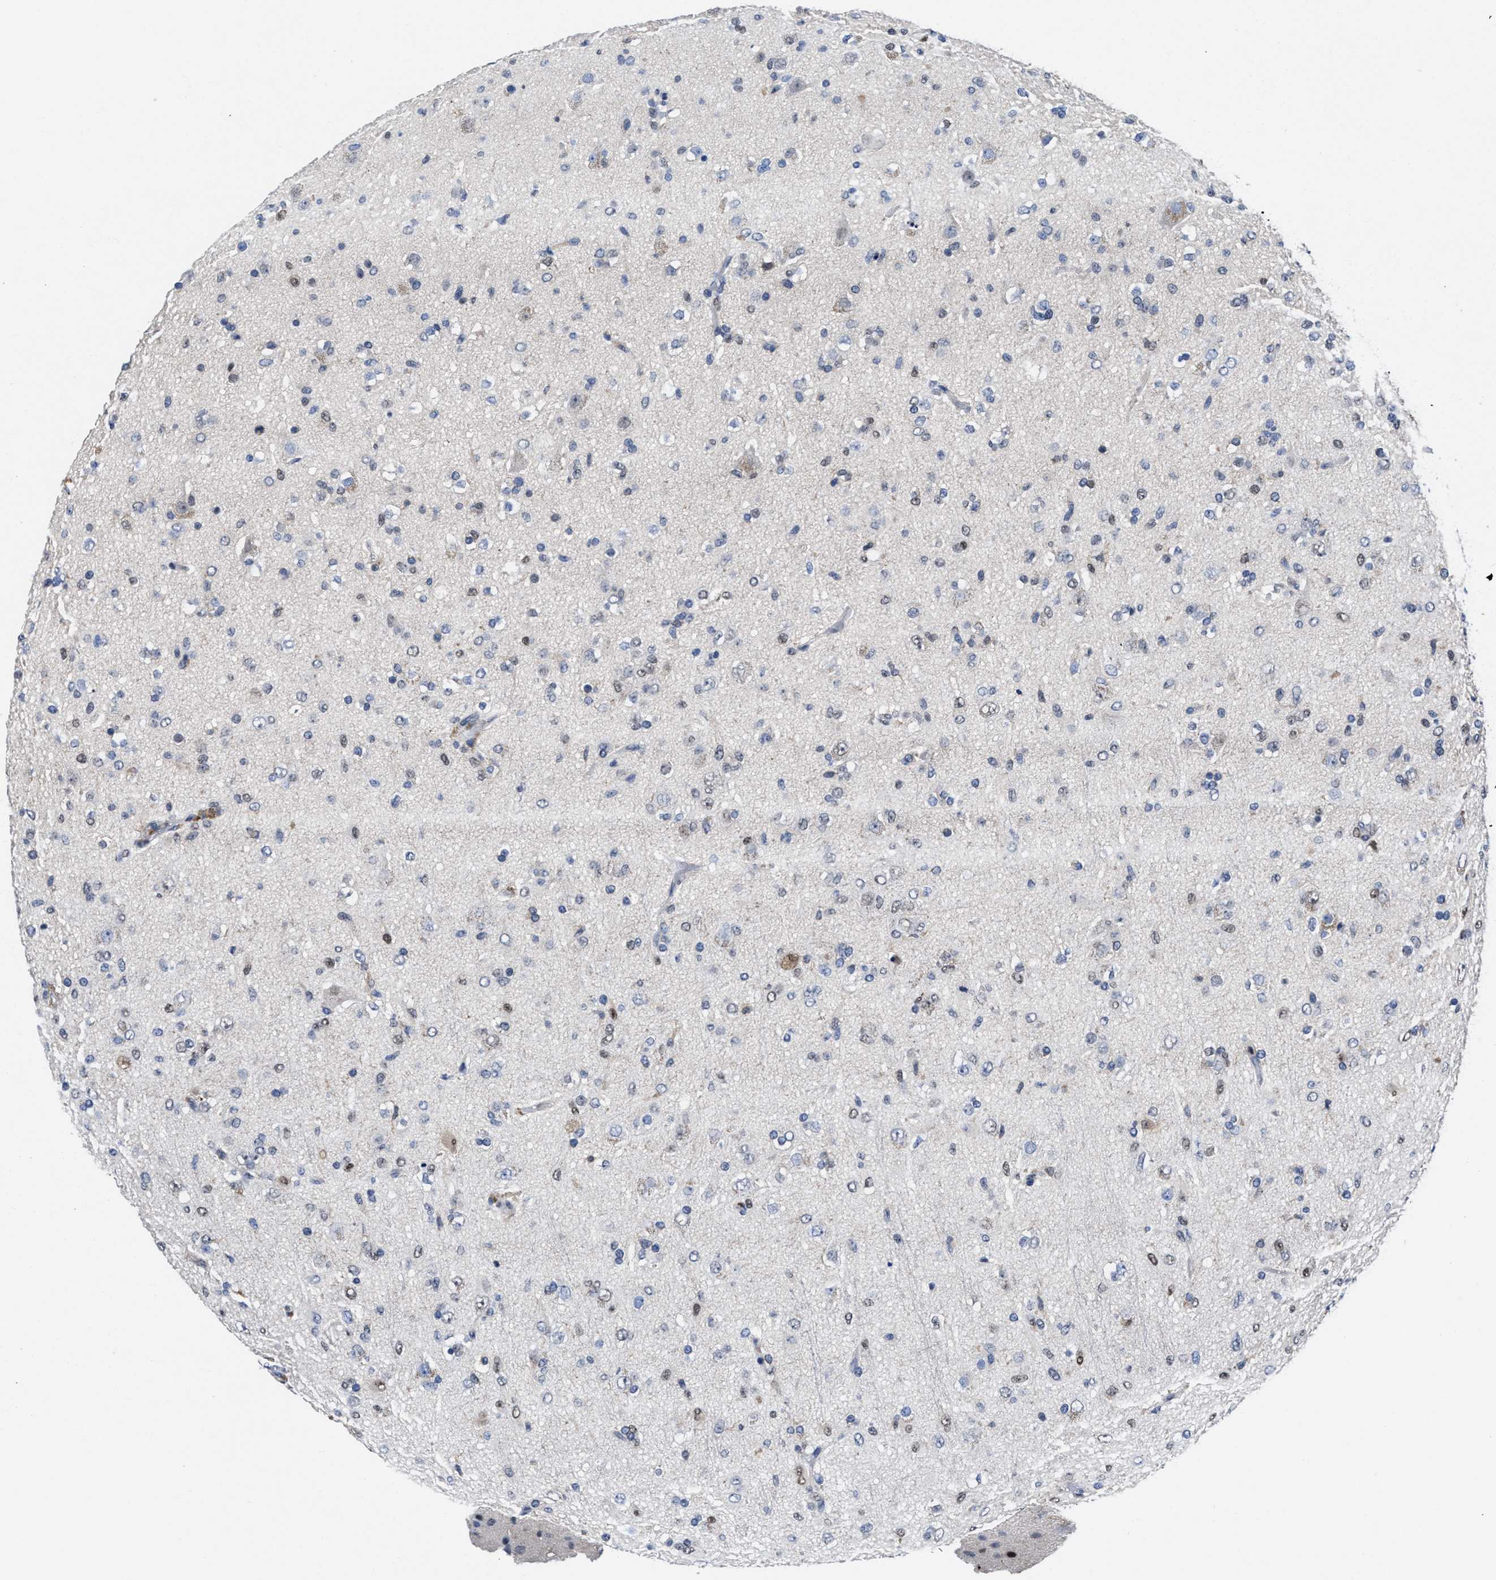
{"staining": {"intensity": "weak", "quantity": "<25%", "location": "nuclear"}, "tissue": "glioma", "cell_type": "Tumor cells", "image_type": "cancer", "snomed": [{"axis": "morphology", "description": "Glioma, malignant, Low grade"}, {"axis": "topography", "description": "Brain"}], "caption": "A high-resolution micrograph shows IHC staining of glioma, which displays no significant positivity in tumor cells.", "gene": "ACLY", "patient": {"sex": "male", "age": 65}}